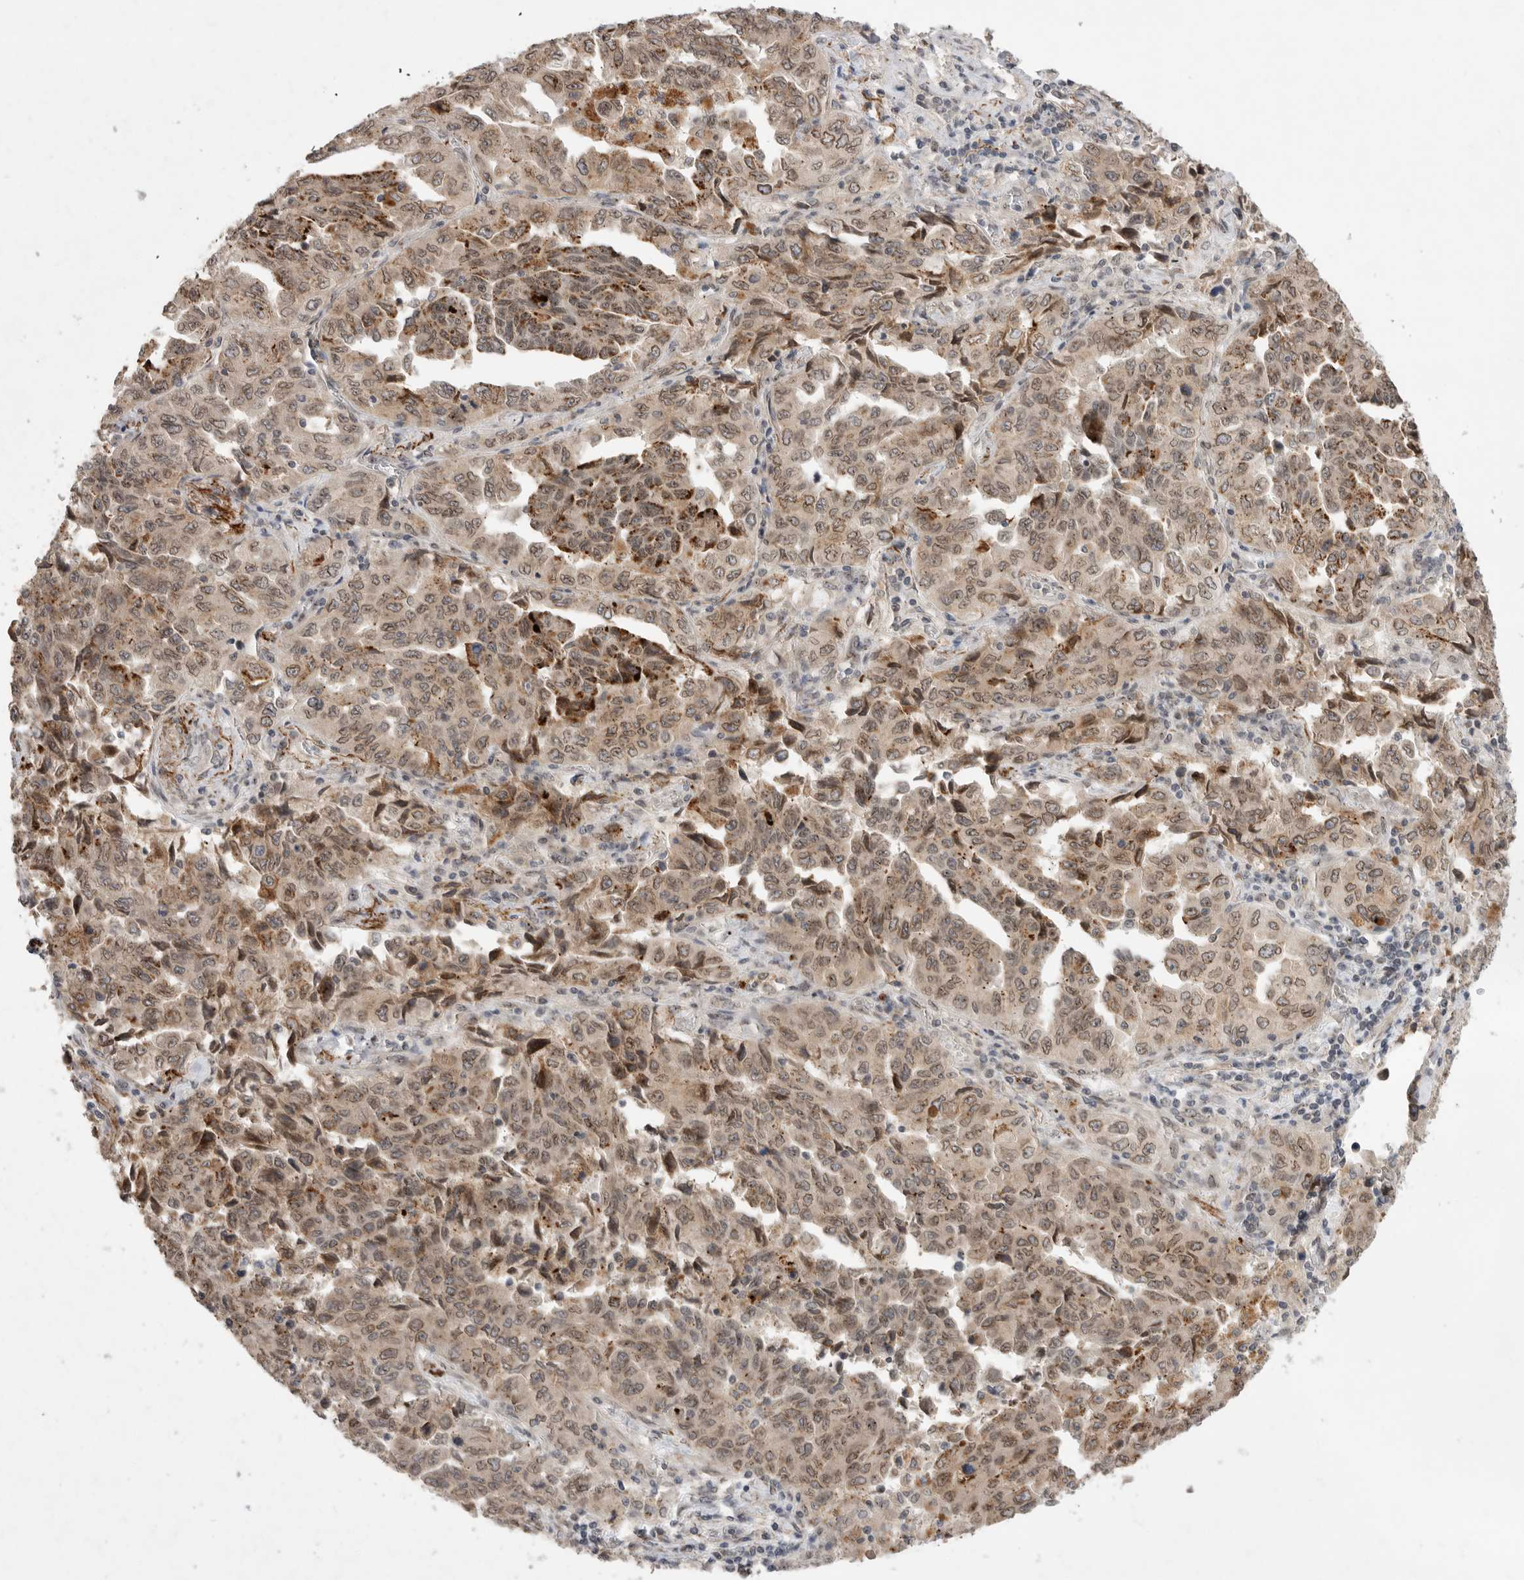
{"staining": {"intensity": "moderate", "quantity": ">75%", "location": "cytoplasmic/membranous,nuclear"}, "tissue": "lung cancer", "cell_type": "Tumor cells", "image_type": "cancer", "snomed": [{"axis": "morphology", "description": "Adenocarcinoma, NOS"}, {"axis": "topography", "description": "Lung"}], "caption": "Moderate cytoplasmic/membranous and nuclear protein expression is present in about >75% of tumor cells in lung cancer (adenocarcinoma). Using DAB (brown) and hematoxylin (blue) stains, captured at high magnification using brightfield microscopy.", "gene": "LEMD3", "patient": {"sex": "female", "age": 51}}